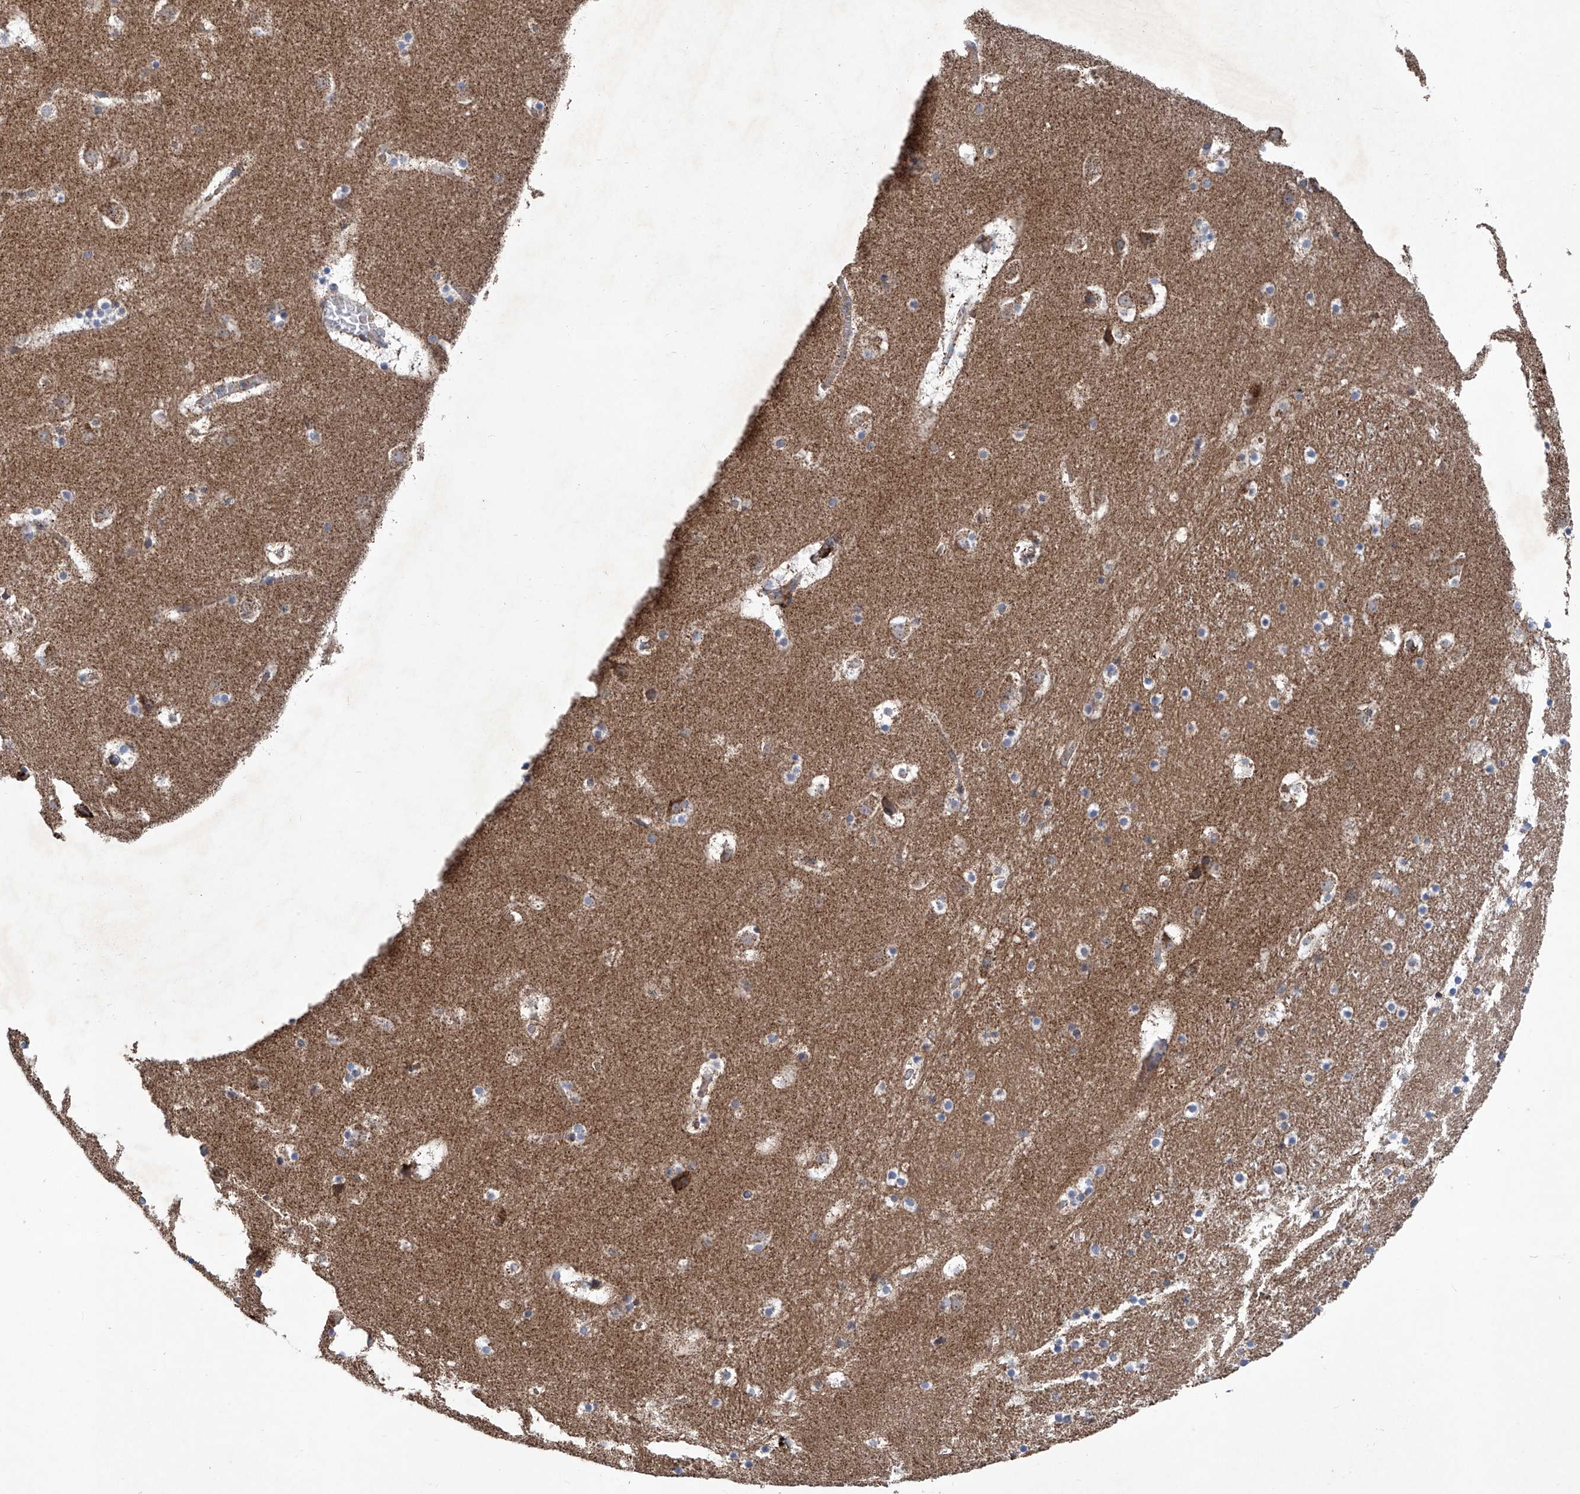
{"staining": {"intensity": "strong", "quantity": "<25%", "location": "cytoplasmic/membranous"}, "tissue": "caudate", "cell_type": "Glial cells", "image_type": "normal", "snomed": [{"axis": "morphology", "description": "Normal tissue, NOS"}, {"axis": "topography", "description": "Lateral ventricle wall"}], "caption": "A brown stain highlights strong cytoplasmic/membranous expression of a protein in glial cells of benign caudate. The staining was performed using DAB (3,3'-diaminobenzidine) to visualize the protein expression in brown, while the nuclei were stained in blue with hematoxylin (Magnification: 20x).", "gene": "ASCC3", "patient": {"sex": "male", "age": 45}}